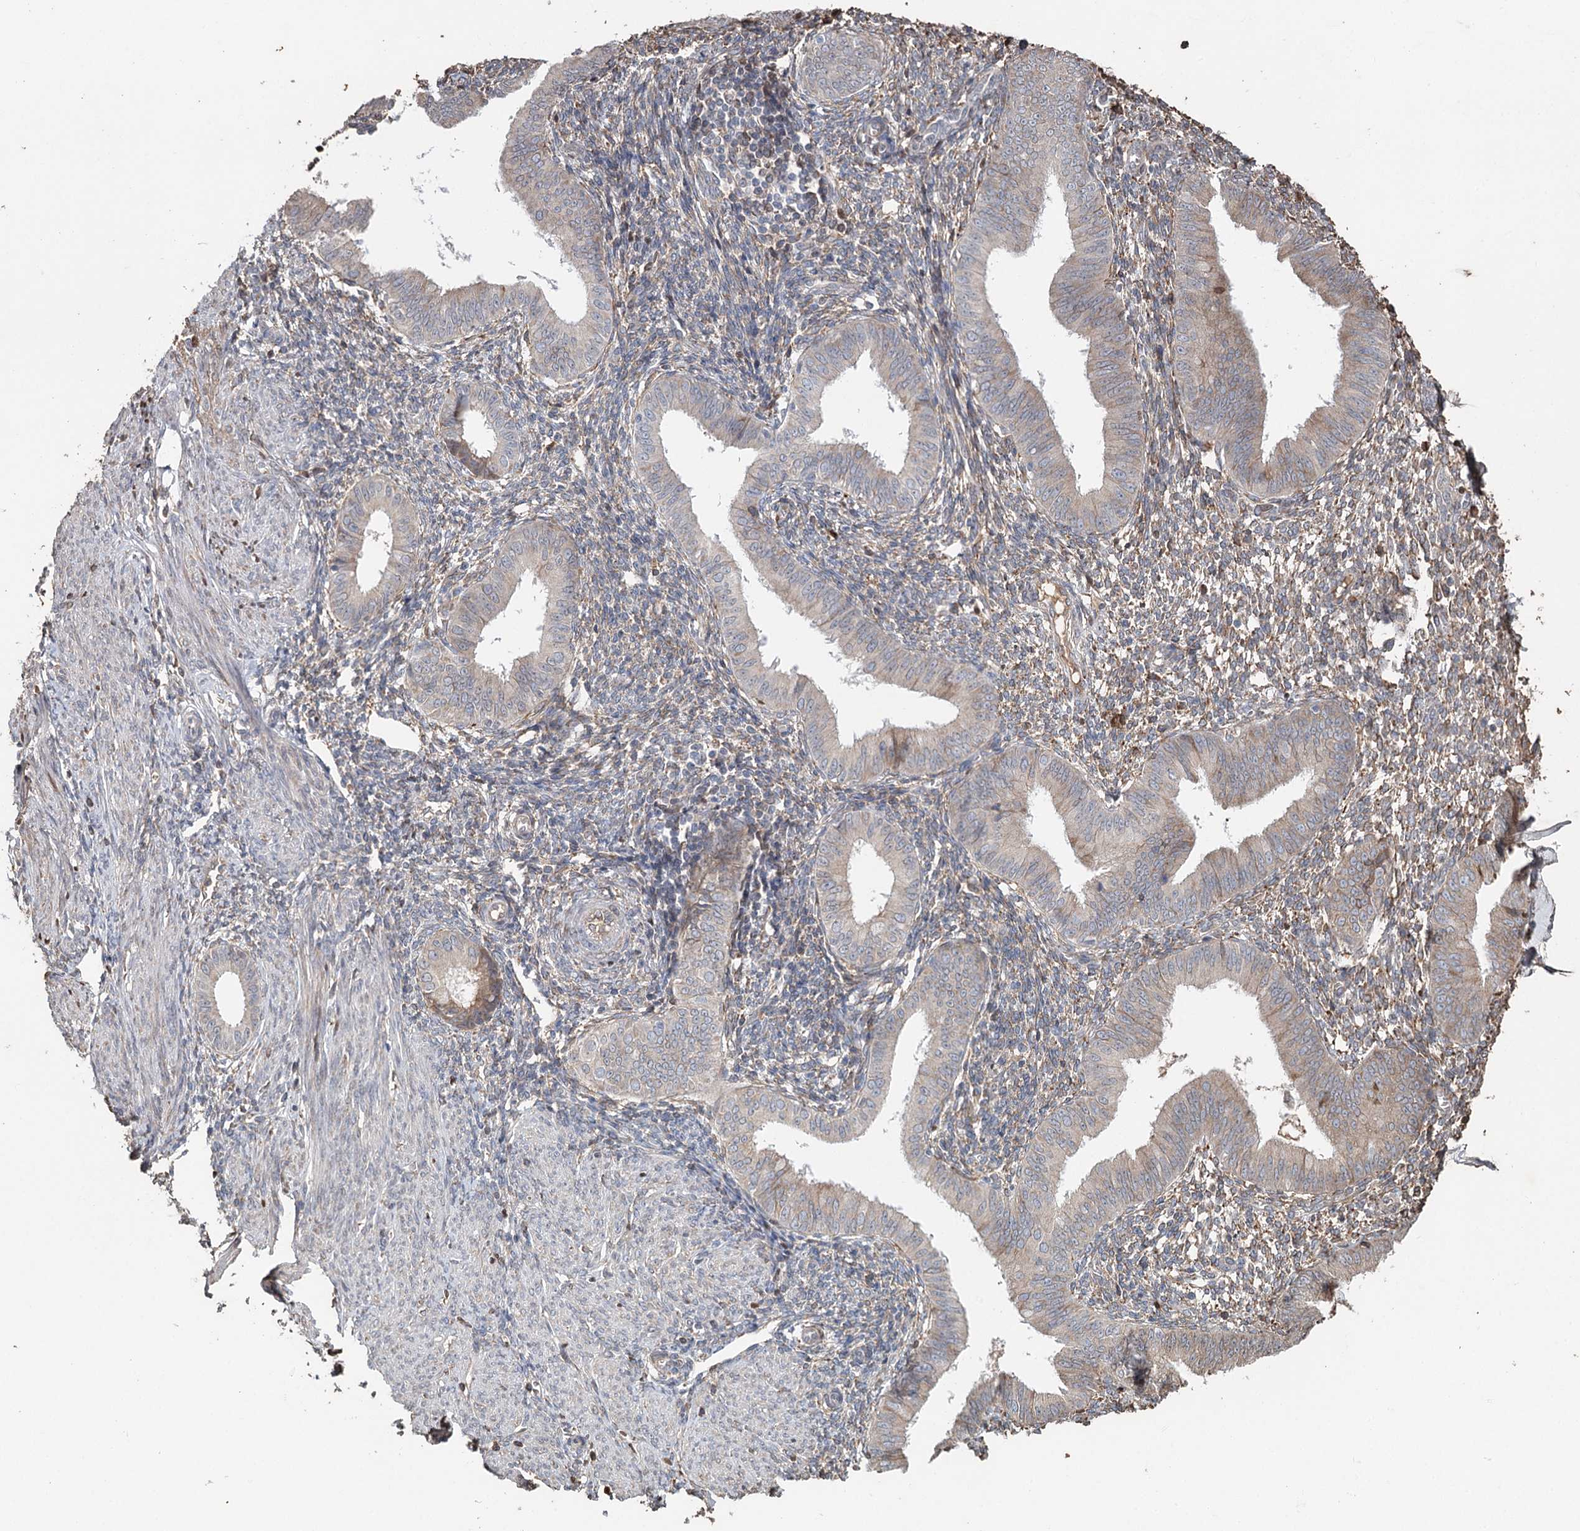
{"staining": {"intensity": "weak", "quantity": "25%-75%", "location": "cytoplasmic/membranous"}, "tissue": "endometrium", "cell_type": "Cells in endometrial stroma", "image_type": "normal", "snomed": [{"axis": "morphology", "description": "Normal tissue, NOS"}, {"axis": "topography", "description": "Uterus"}, {"axis": "topography", "description": "Endometrium"}], "caption": "Normal endometrium shows weak cytoplasmic/membranous staining in about 25%-75% of cells in endometrial stroma, visualized by immunohistochemistry.", "gene": "SYVN1", "patient": {"sex": "female", "age": 48}}